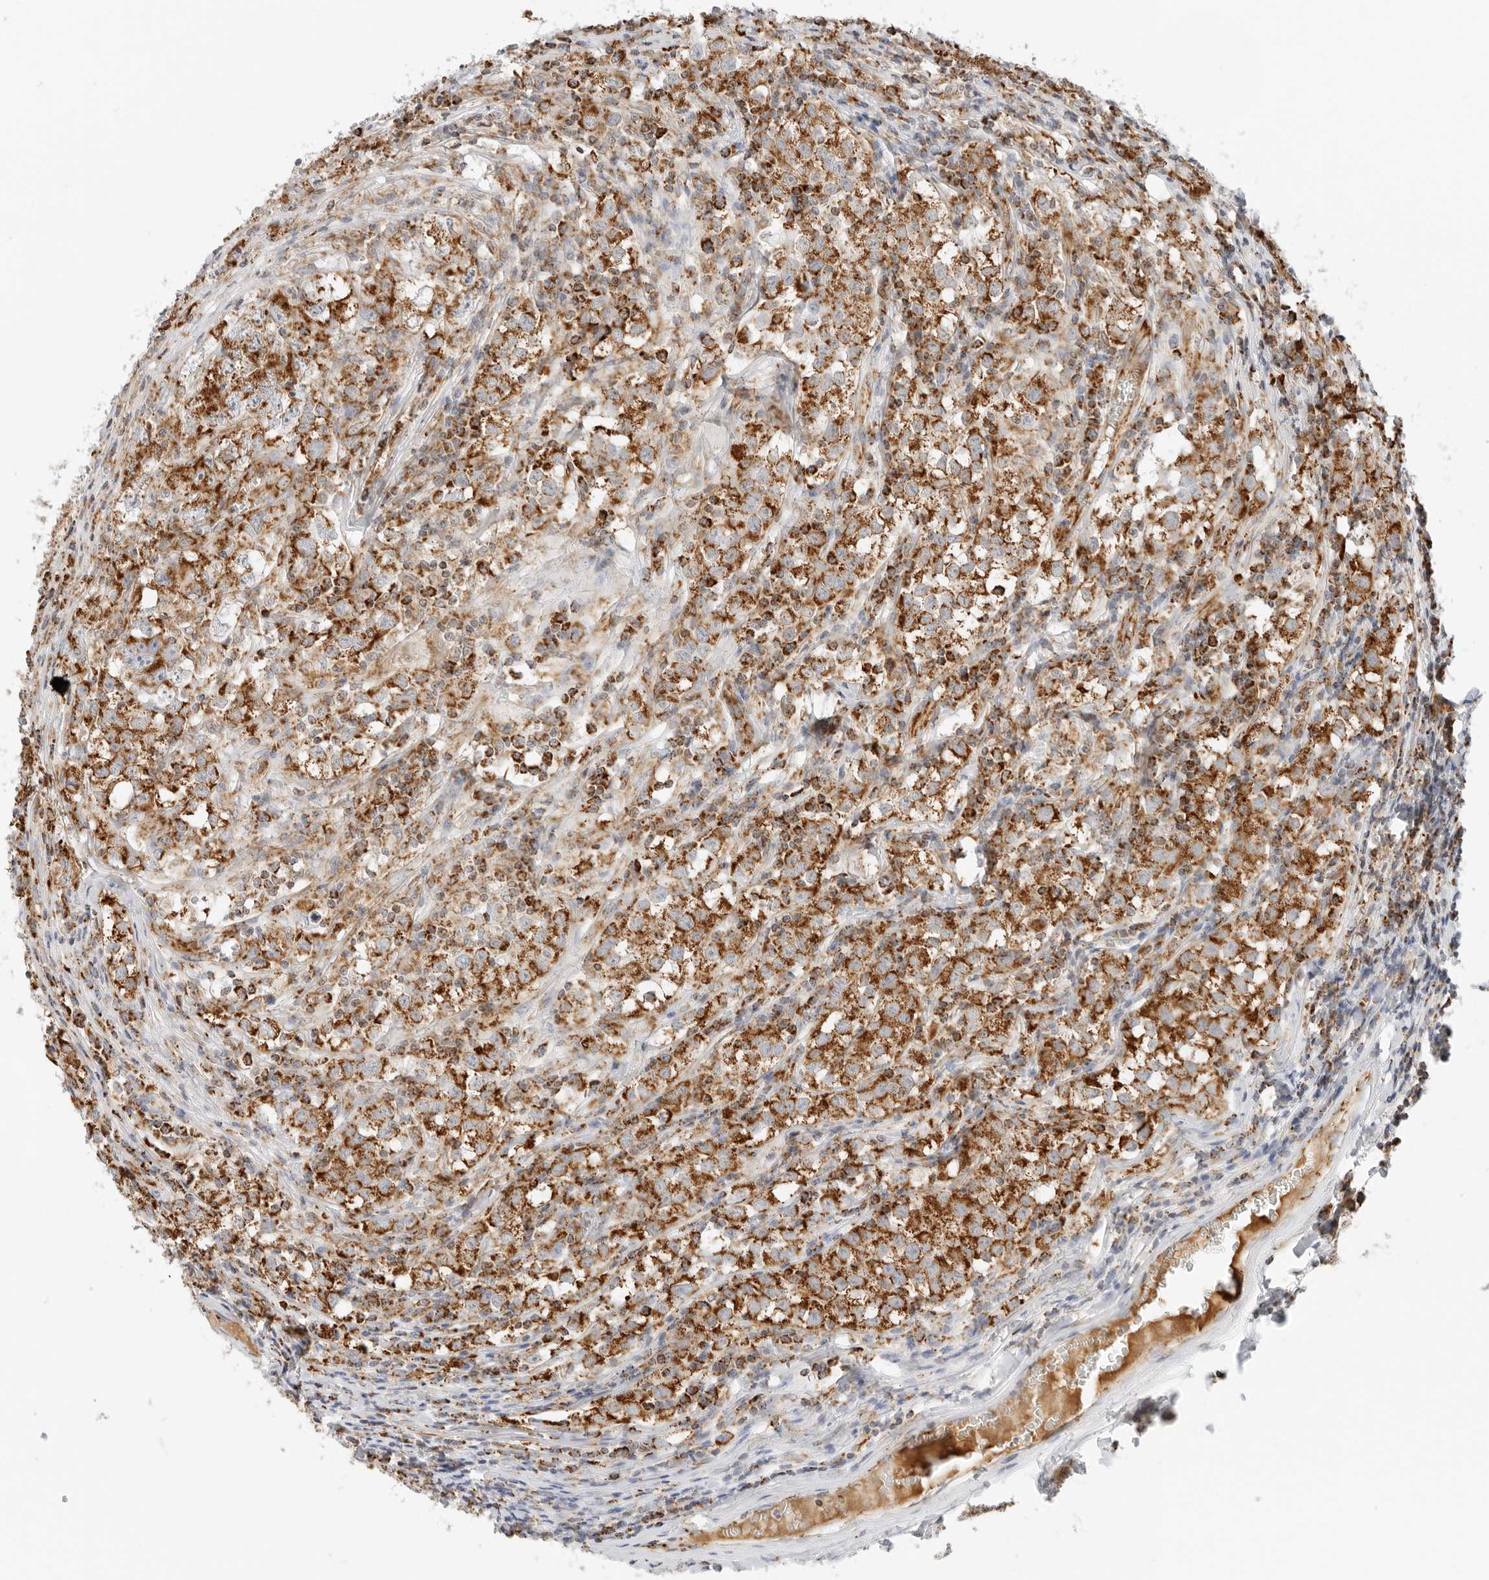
{"staining": {"intensity": "strong", "quantity": ">75%", "location": "cytoplasmic/membranous"}, "tissue": "testis cancer", "cell_type": "Tumor cells", "image_type": "cancer", "snomed": [{"axis": "morphology", "description": "Seminoma, NOS"}, {"axis": "morphology", "description": "Carcinoma, Embryonal, NOS"}, {"axis": "topography", "description": "Testis"}], "caption": "A histopathology image showing strong cytoplasmic/membranous positivity in approximately >75% of tumor cells in testis cancer, as visualized by brown immunohistochemical staining.", "gene": "RC3H1", "patient": {"sex": "male", "age": 43}}